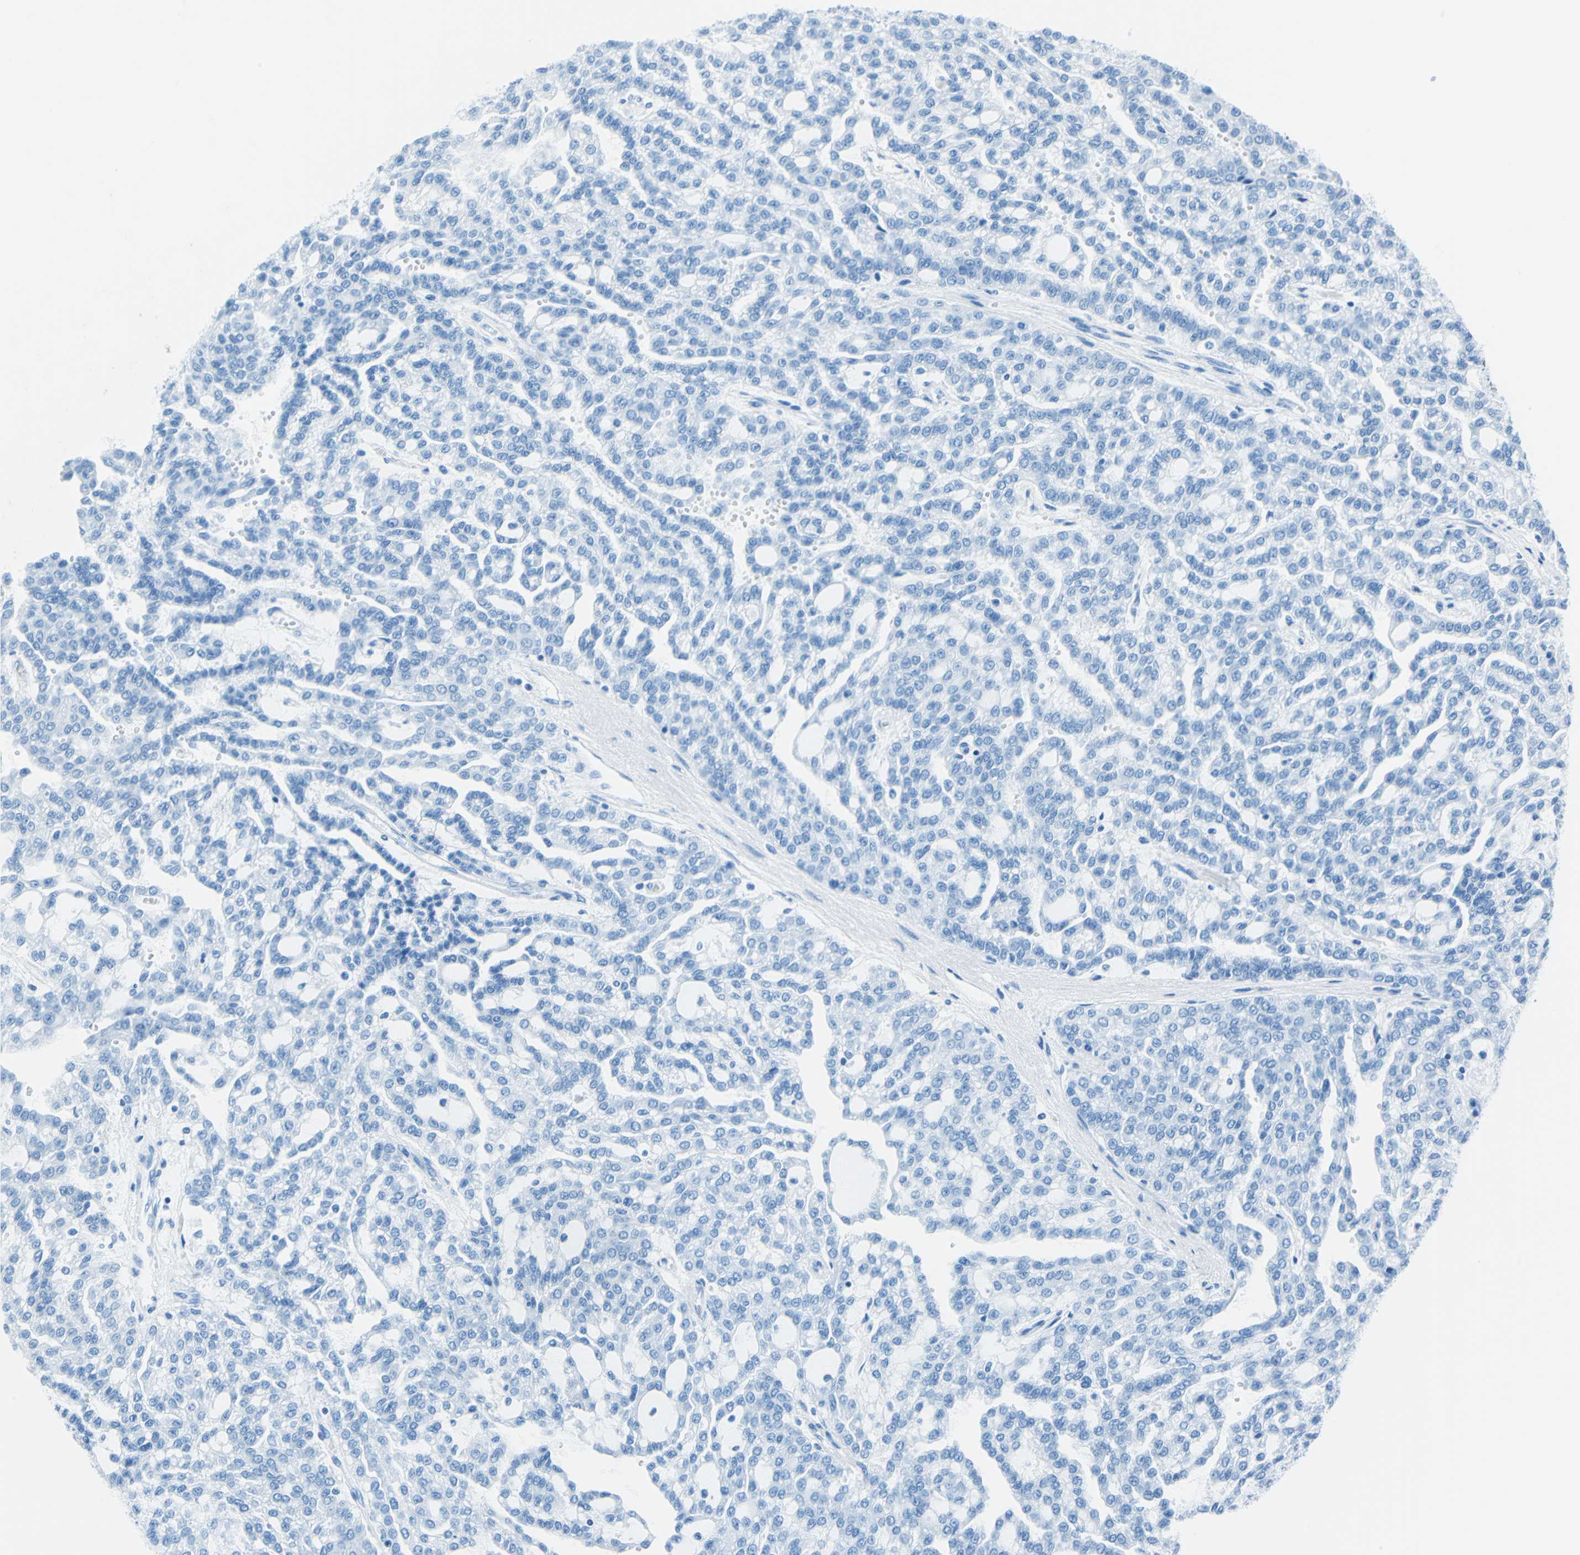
{"staining": {"intensity": "negative", "quantity": "none", "location": "none"}, "tissue": "renal cancer", "cell_type": "Tumor cells", "image_type": "cancer", "snomed": [{"axis": "morphology", "description": "Adenocarcinoma, NOS"}, {"axis": "topography", "description": "Kidney"}], "caption": "This is an immunohistochemistry photomicrograph of adenocarcinoma (renal). There is no staining in tumor cells.", "gene": "FKBP4", "patient": {"sex": "male", "age": 63}}